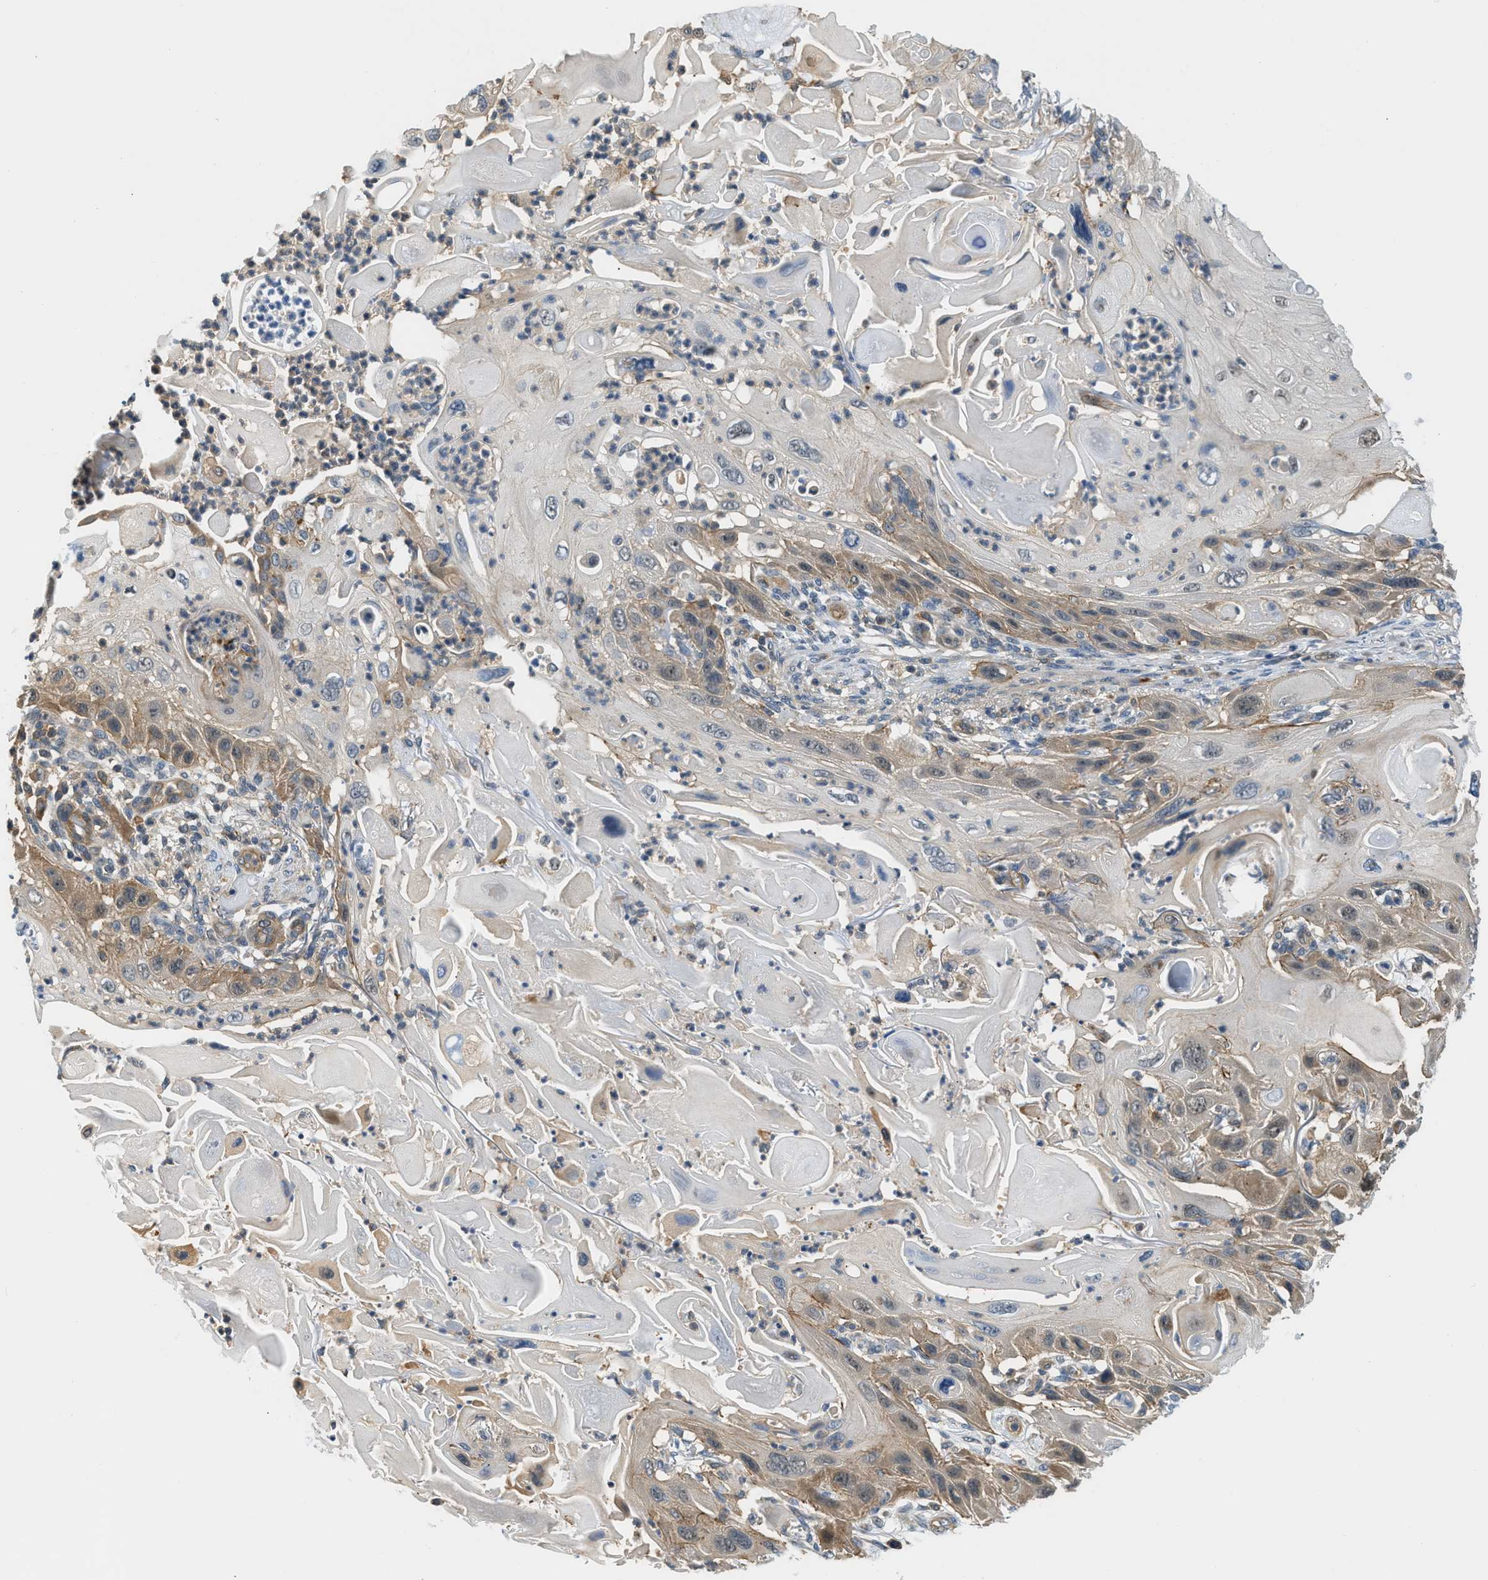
{"staining": {"intensity": "moderate", "quantity": "<25%", "location": "cytoplasmic/membranous"}, "tissue": "skin cancer", "cell_type": "Tumor cells", "image_type": "cancer", "snomed": [{"axis": "morphology", "description": "Squamous cell carcinoma, NOS"}, {"axis": "topography", "description": "Skin"}], "caption": "Squamous cell carcinoma (skin) tissue demonstrates moderate cytoplasmic/membranous staining in approximately <25% of tumor cells", "gene": "CBLB", "patient": {"sex": "female", "age": 77}}